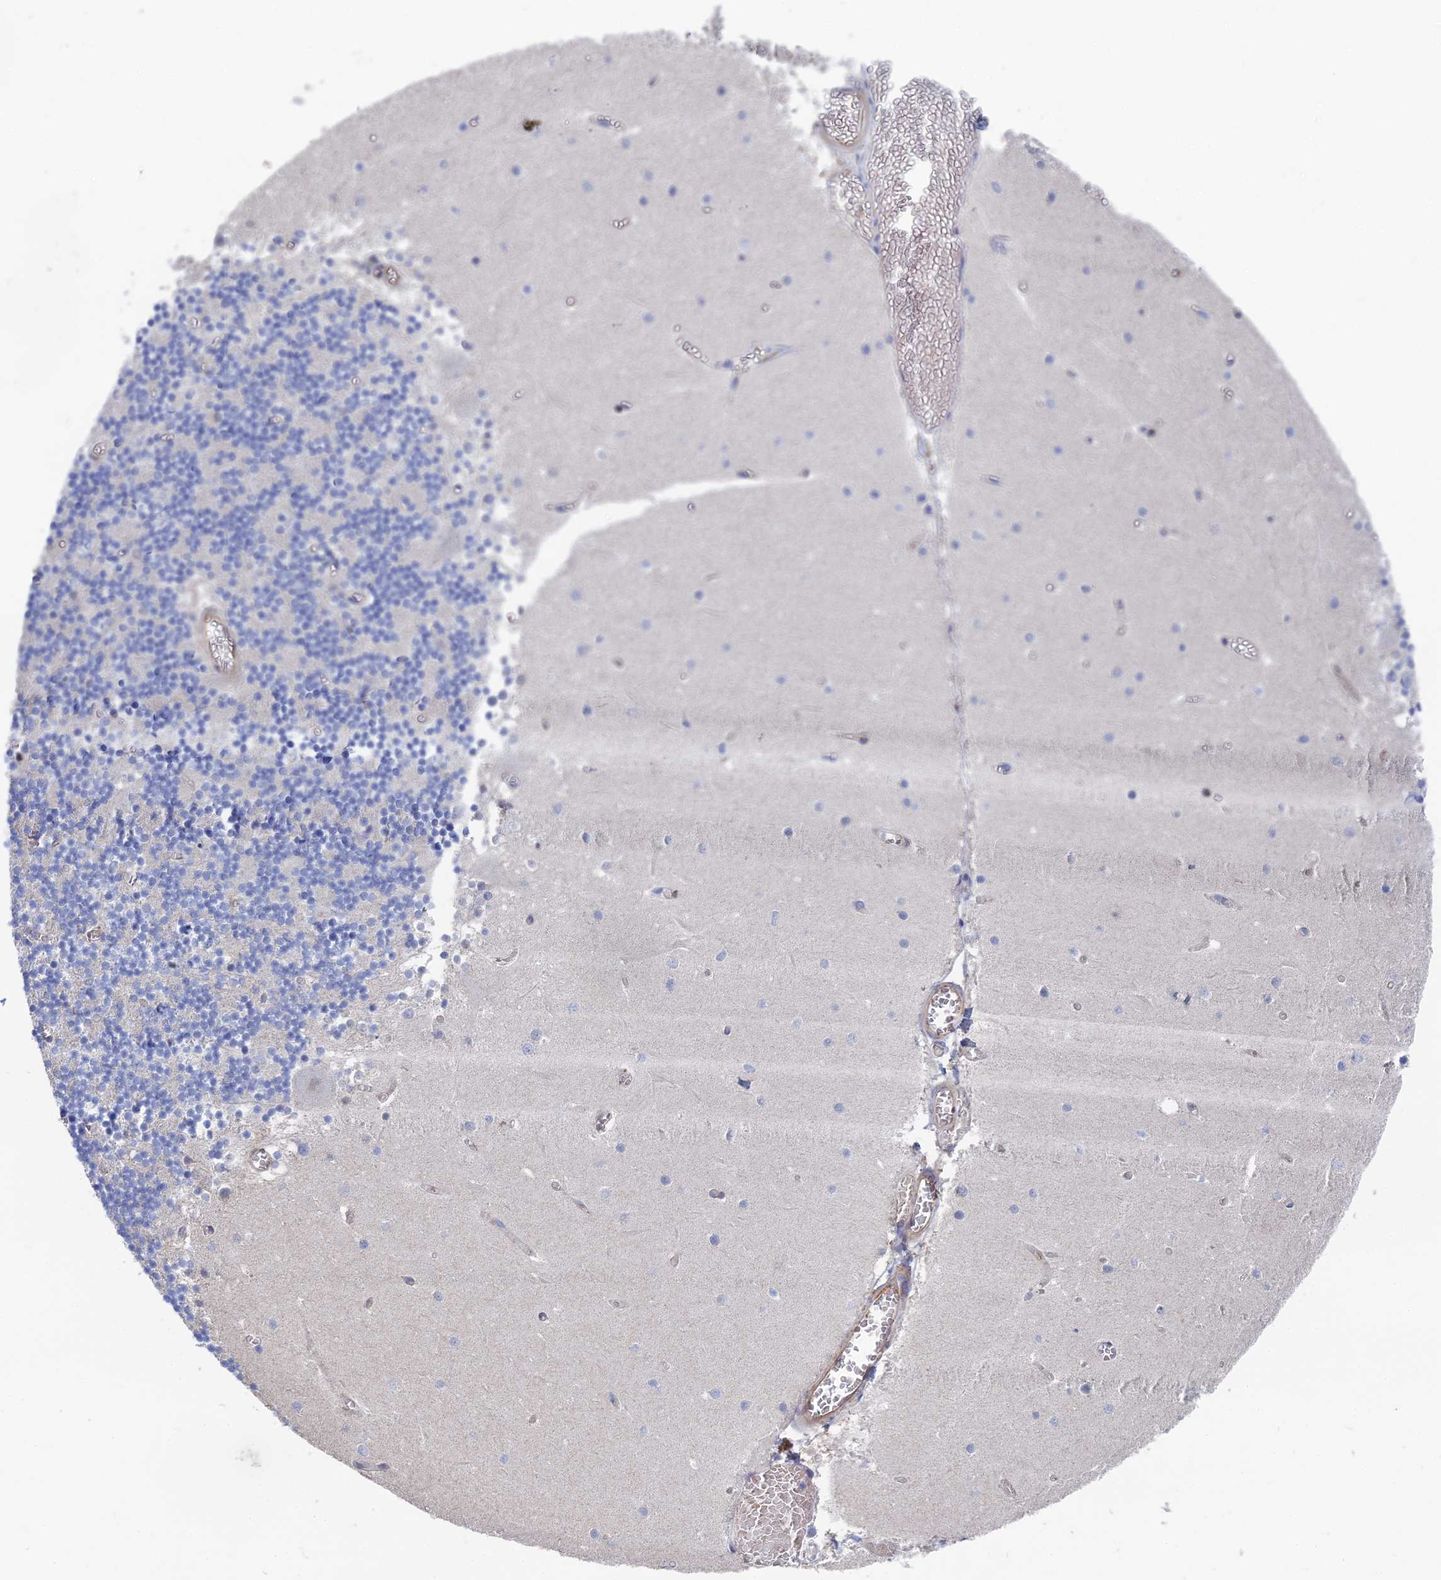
{"staining": {"intensity": "negative", "quantity": "none", "location": "none"}, "tissue": "cerebellum", "cell_type": "Cells in granular layer", "image_type": "normal", "snomed": [{"axis": "morphology", "description": "Normal tissue, NOS"}, {"axis": "topography", "description": "Cerebellum"}], "caption": "IHC histopathology image of unremarkable cerebellum stained for a protein (brown), which demonstrates no positivity in cells in granular layer.", "gene": "ARAP3", "patient": {"sex": "female", "age": 28}}